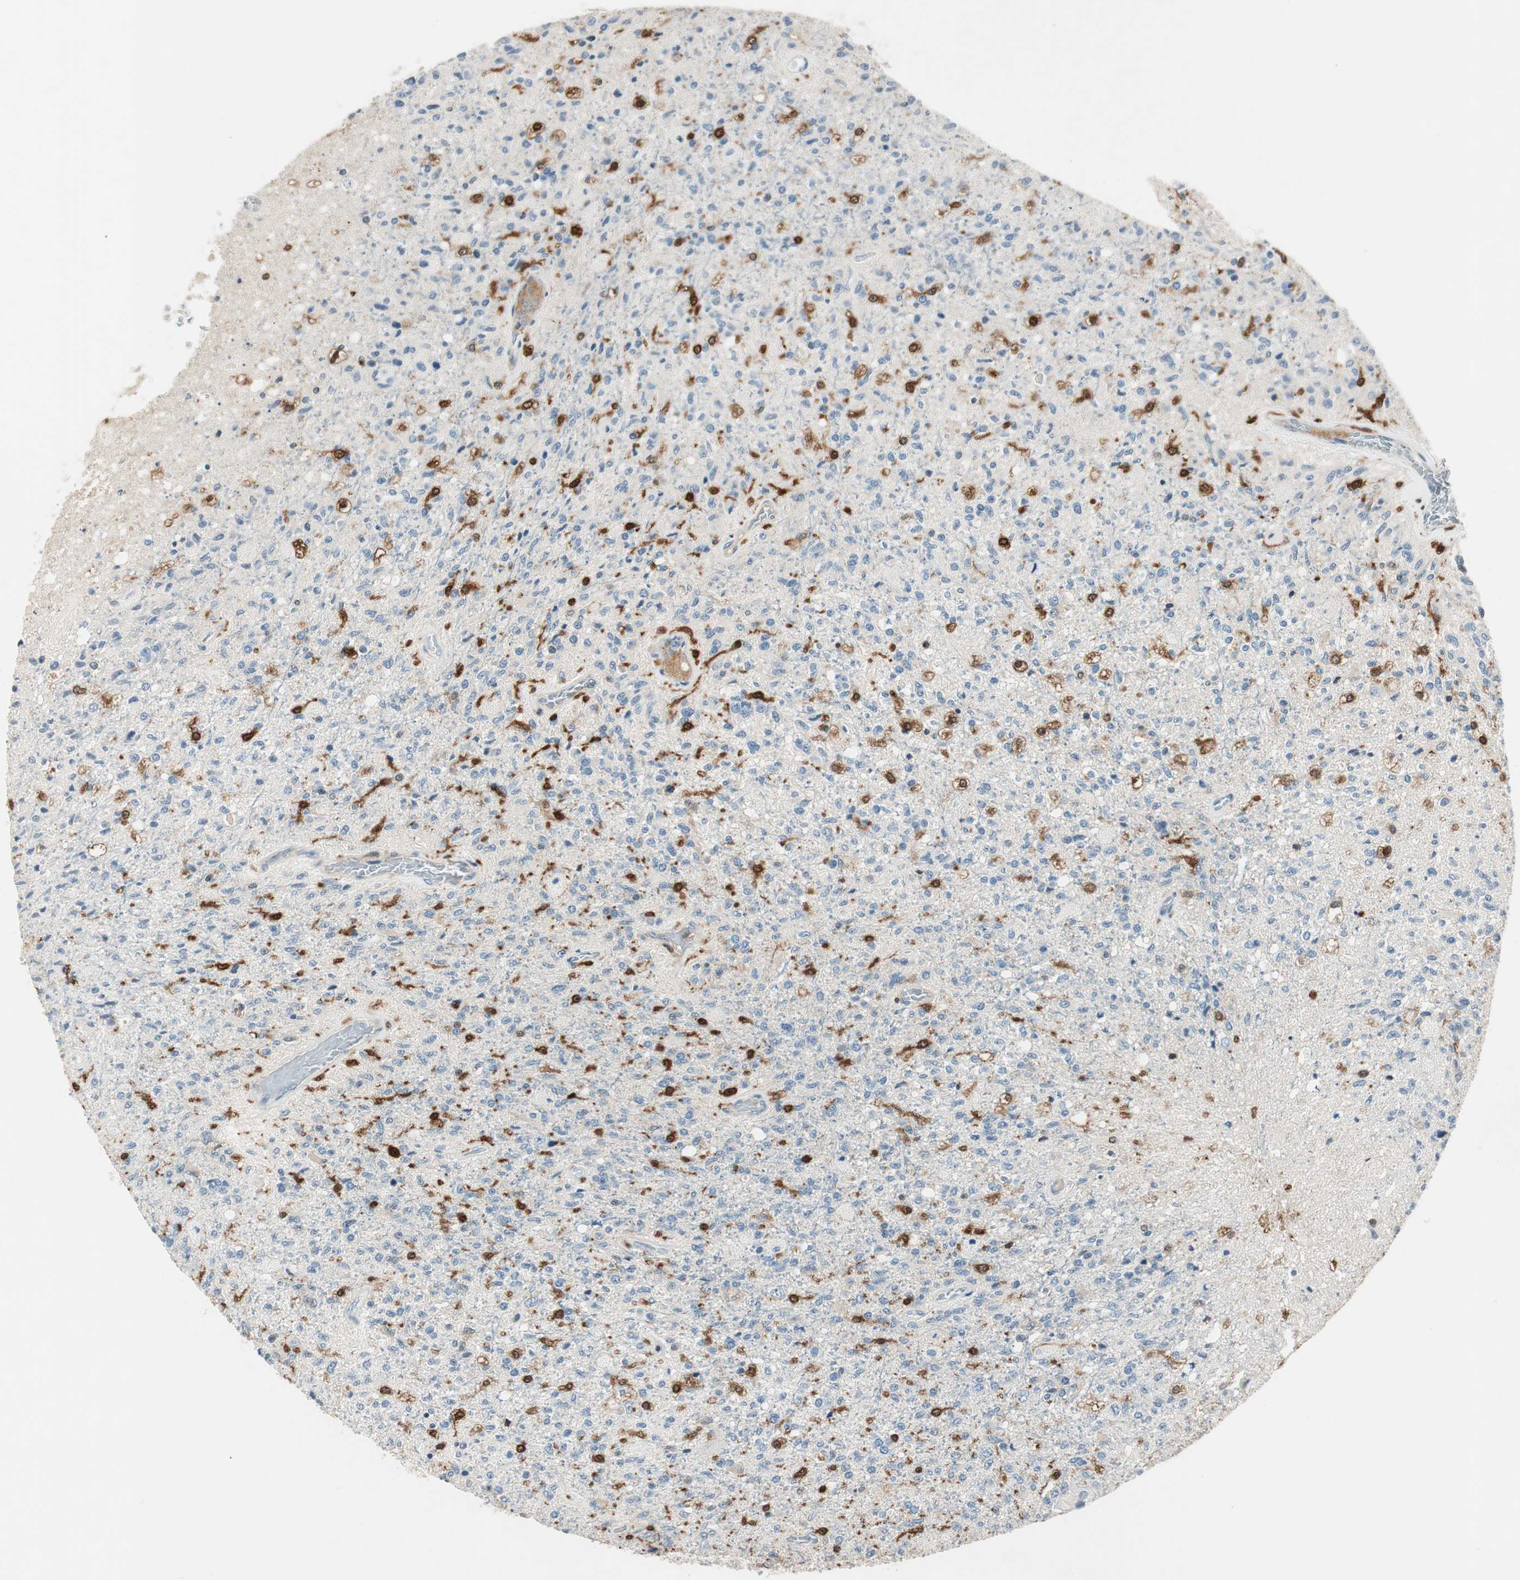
{"staining": {"intensity": "negative", "quantity": "none", "location": "none"}, "tissue": "glioma", "cell_type": "Tumor cells", "image_type": "cancer", "snomed": [{"axis": "morphology", "description": "Normal tissue, NOS"}, {"axis": "morphology", "description": "Glioma, malignant, High grade"}, {"axis": "topography", "description": "Cerebral cortex"}], "caption": "A high-resolution image shows immunohistochemistry (IHC) staining of glioma, which displays no significant expression in tumor cells.", "gene": "COTL1", "patient": {"sex": "male", "age": 77}}